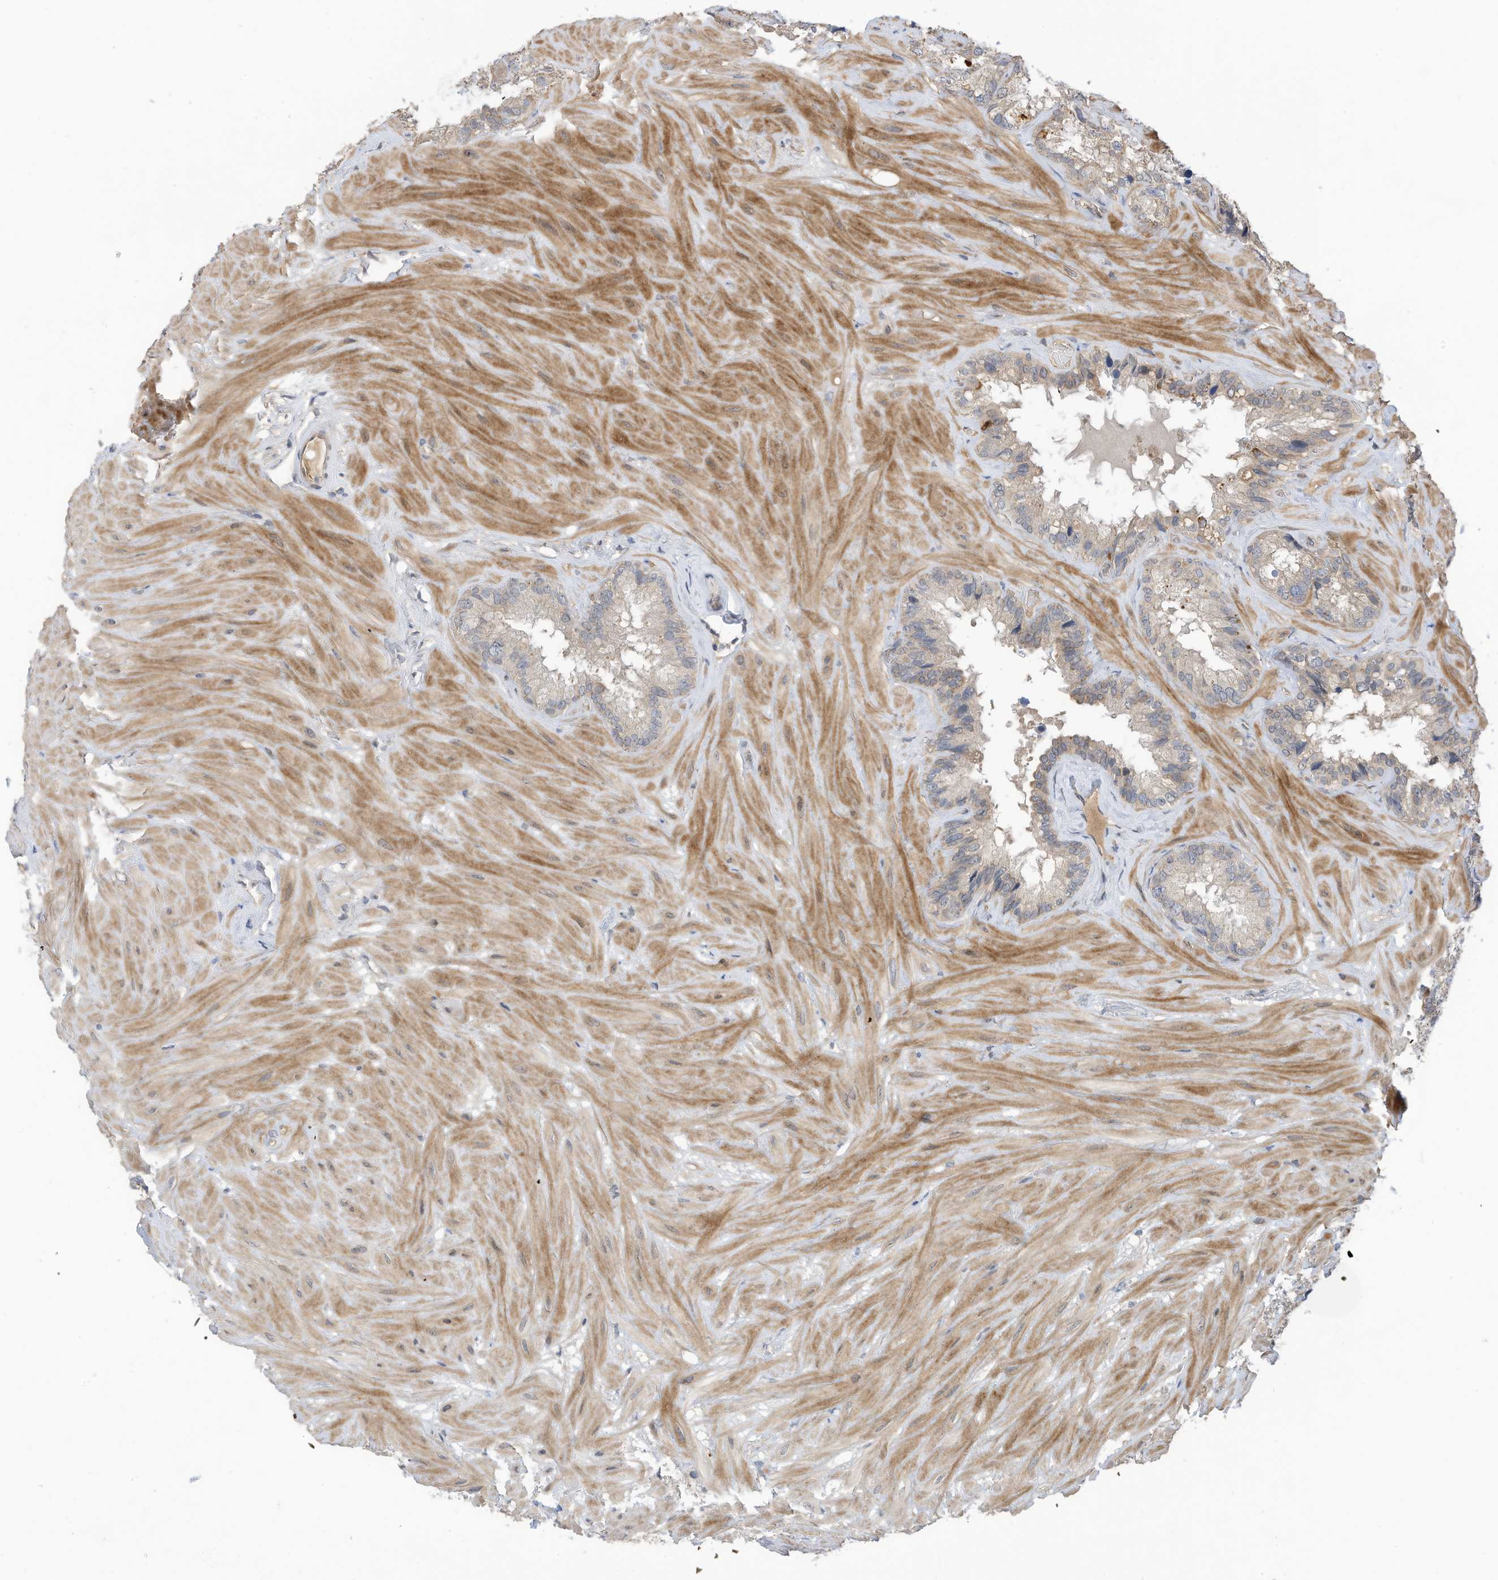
{"staining": {"intensity": "weak", "quantity": "<25%", "location": "cytoplasmic/membranous"}, "tissue": "seminal vesicle", "cell_type": "Glandular cells", "image_type": "normal", "snomed": [{"axis": "morphology", "description": "Normal tissue, NOS"}, {"axis": "topography", "description": "Prostate"}, {"axis": "topography", "description": "Seminal veicle"}], "caption": "Protein analysis of unremarkable seminal vesicle exhibits no significant staining in glandular cells. (DAB immunohistochemistry visualized using brightfield microscopy, high magnification).", "gene": "REC8", "patient": {"sex": "male", "age": 68}}